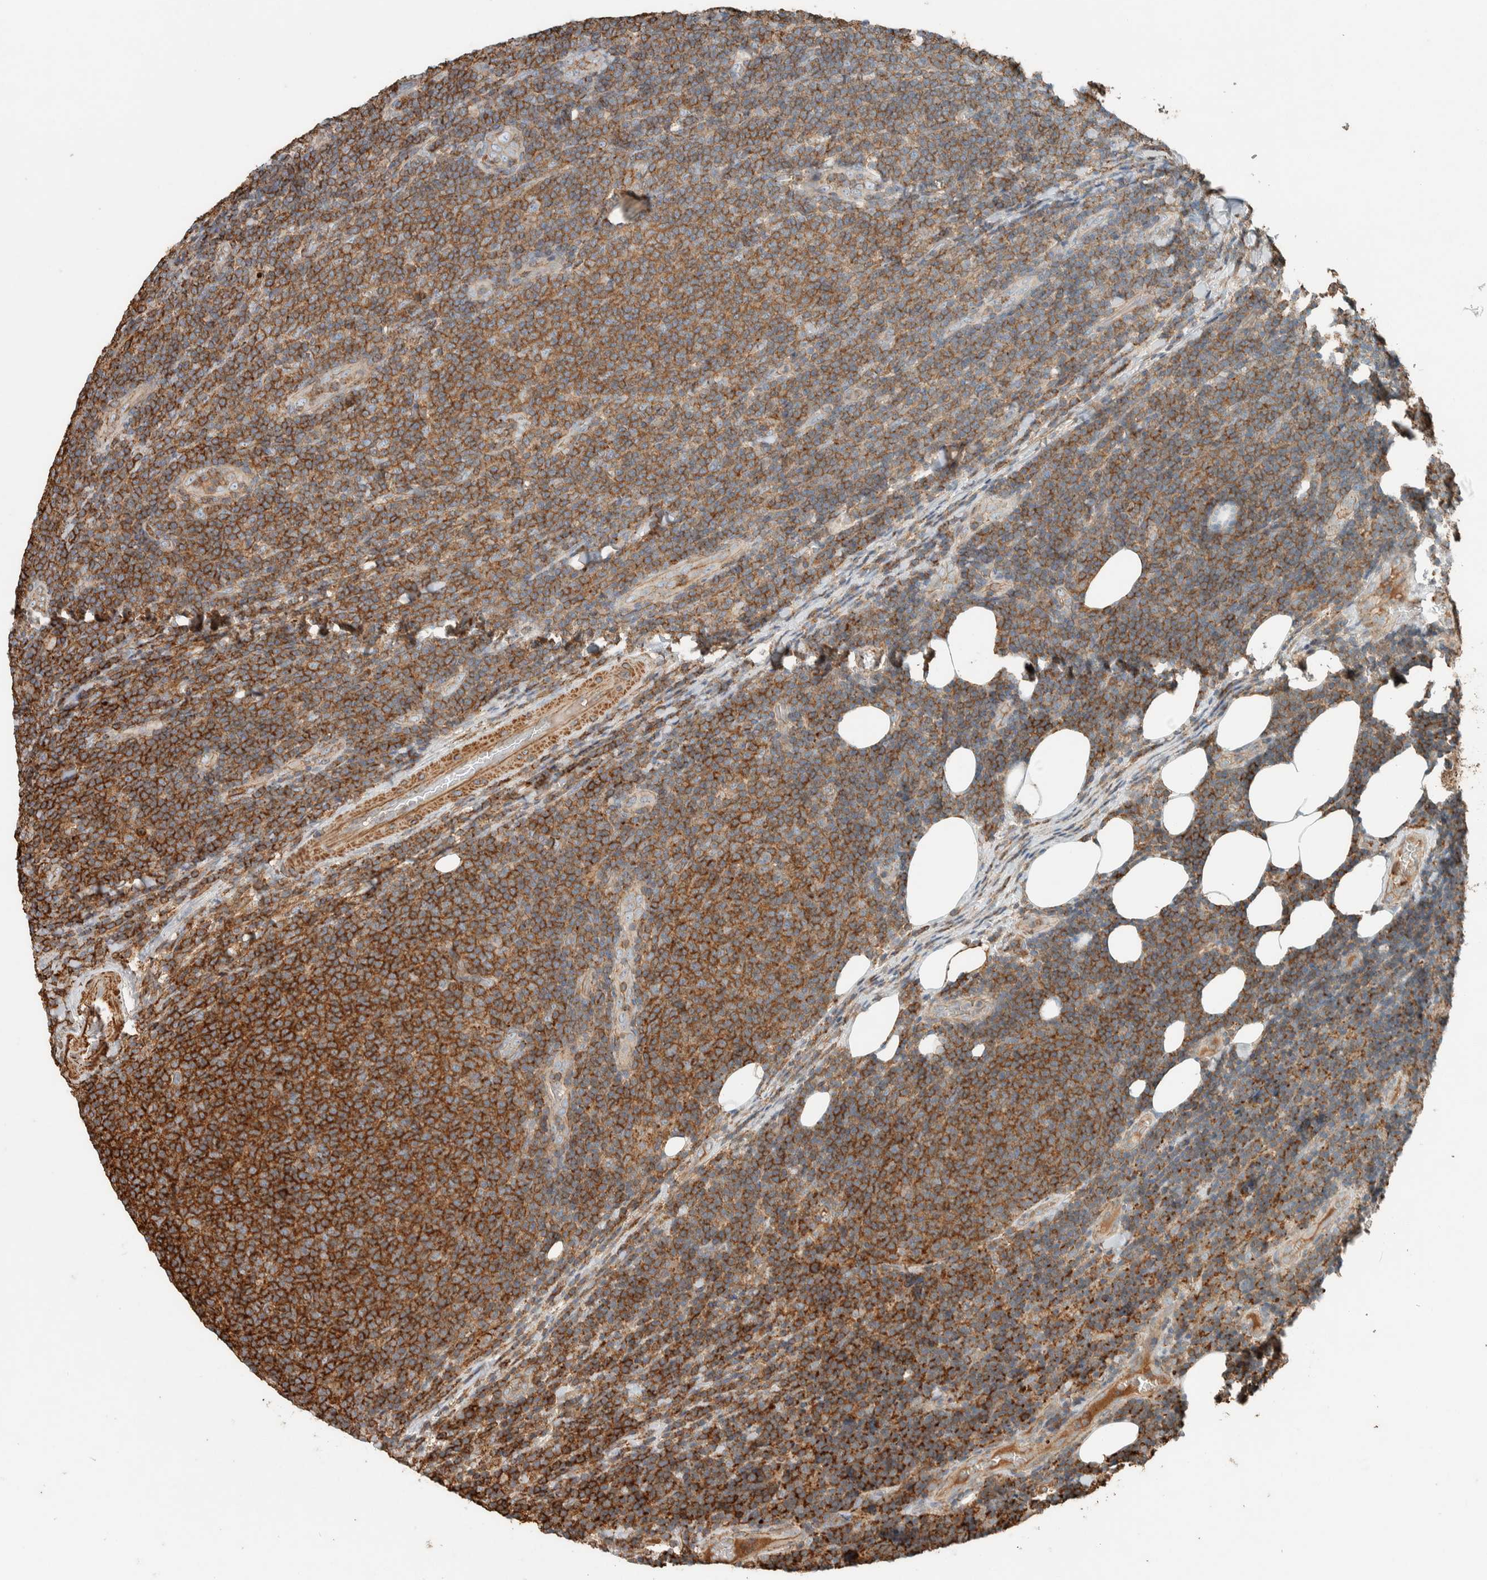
{"staining": {"intensity": "moderate", "quantity": ">75%", "location": "cytoplasmic/membranous"}, "tissue": "lymphoma", "cell_type": "Tumor cells", "image_type": "cancer", "snomed": [{"axis": "morphology", "description": "Malignant lymphoma, non-Hodgkin's type, Low grade"}, {"axis": "topography", "description": "Lymph node"}], "caption": "Immunohistochemical staining of low-grade malignant lymphoma, non-Hodgkin's type reveals medium levels of moderate cytoplasmic/membranous protein positivity in approximately >75% of tumor cells.", "gene": "CTBP2", "patient": {"sex": "male", "age": 66}}